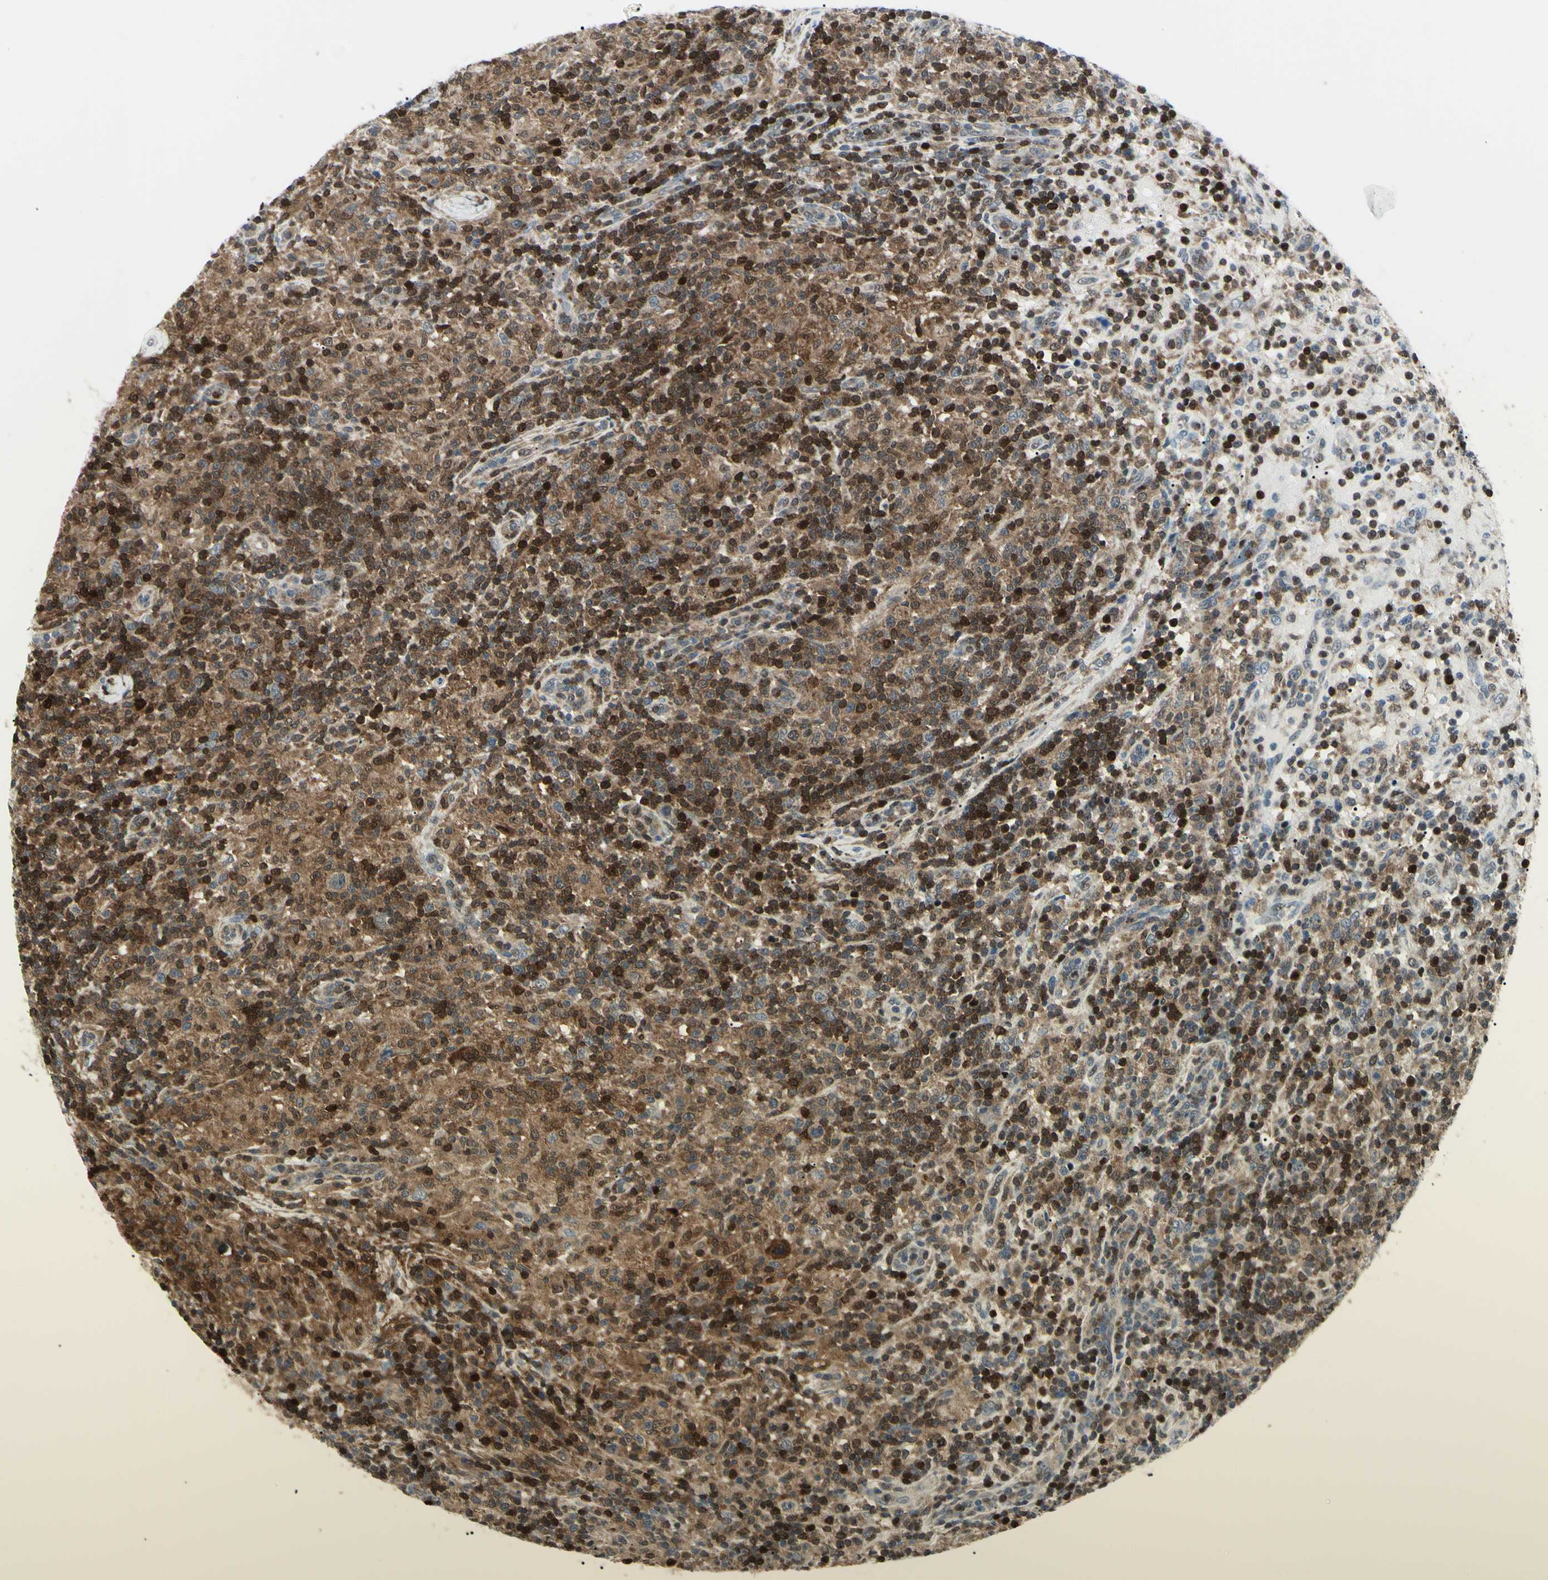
{"staining": {"intensity": "weak", "quantity": ">75%", "location": "cytoplasmic/membranous"}, "tissue": "lymphoma", "cell_type": "Tumor cells", "image_type": "cancer", "snomed": [{"axis": "morphology", "description": "Hodgkin's disease, NOS"}, {"axis": "topography", "description": "Lymph node"}], "caption": "Immunohistochemistry (IHC) photomicrograph of lymphoma stained for a protein (brown), which reveals low levels of weak cytoplasmic/membranous staining in about >75% of tumor cells.", "gene": "PGK1", "patient": {"sex": "male", "age": 70}}